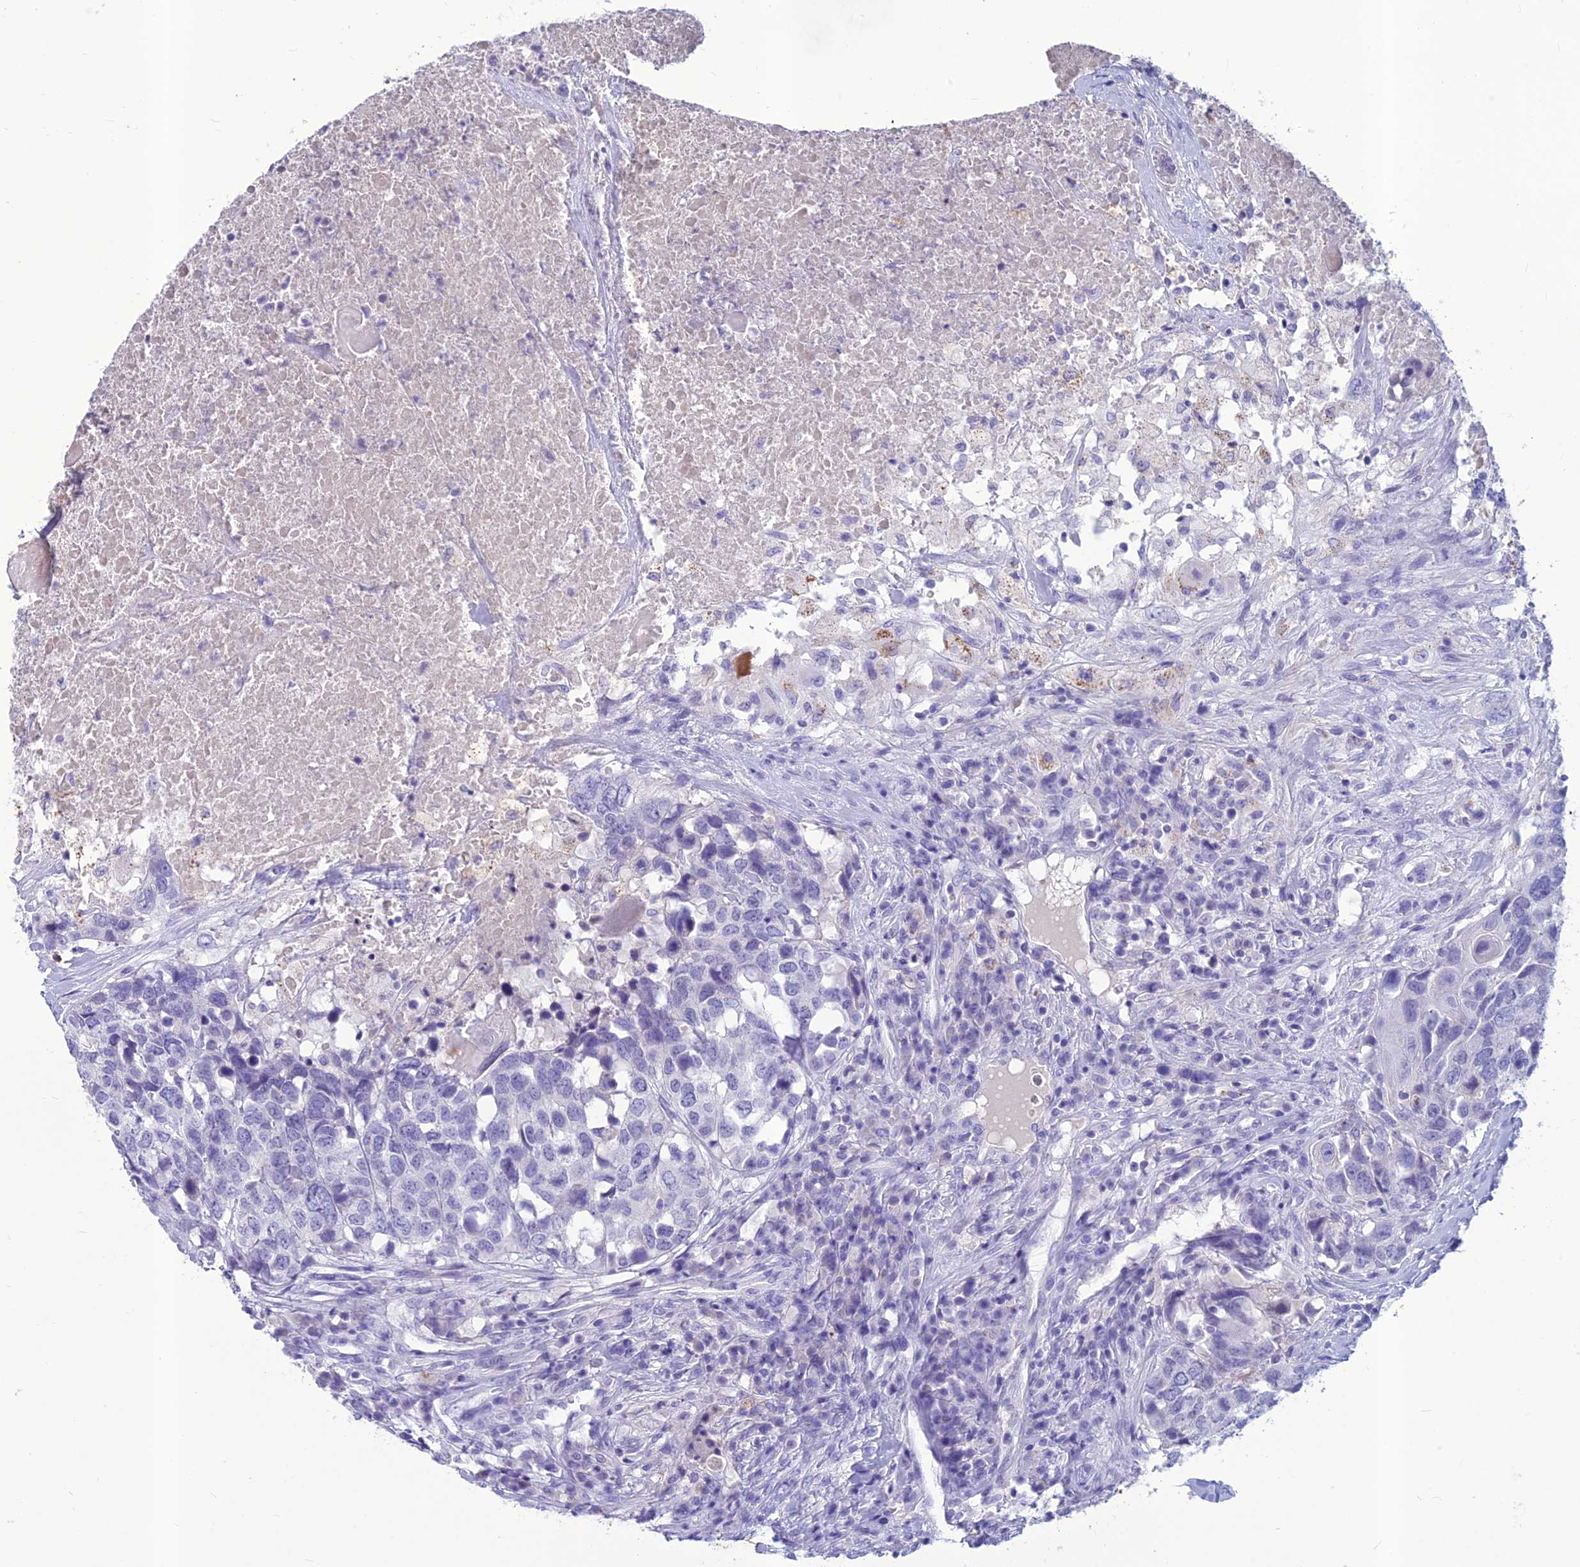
{"staining": {"intensity": "negative", "quantity": "none", "location": "none"}, "tissue": "head and neck cancer", "cell_type": "Tumor cells", "image_type": "cancer", "snomed": [{"axis": "morphology", "description": "Squamous cell carcinoma, NOS"}, {"axis": "topography", "description": "Head-Neck"}], "caption": "Head and neck squamous cell carcinoma stained for a protein using immunohistochemistry (IHC) displays no staining tumor cells.", "gene": "IFT172", "patient": {"sex": "male", "age": 66}}